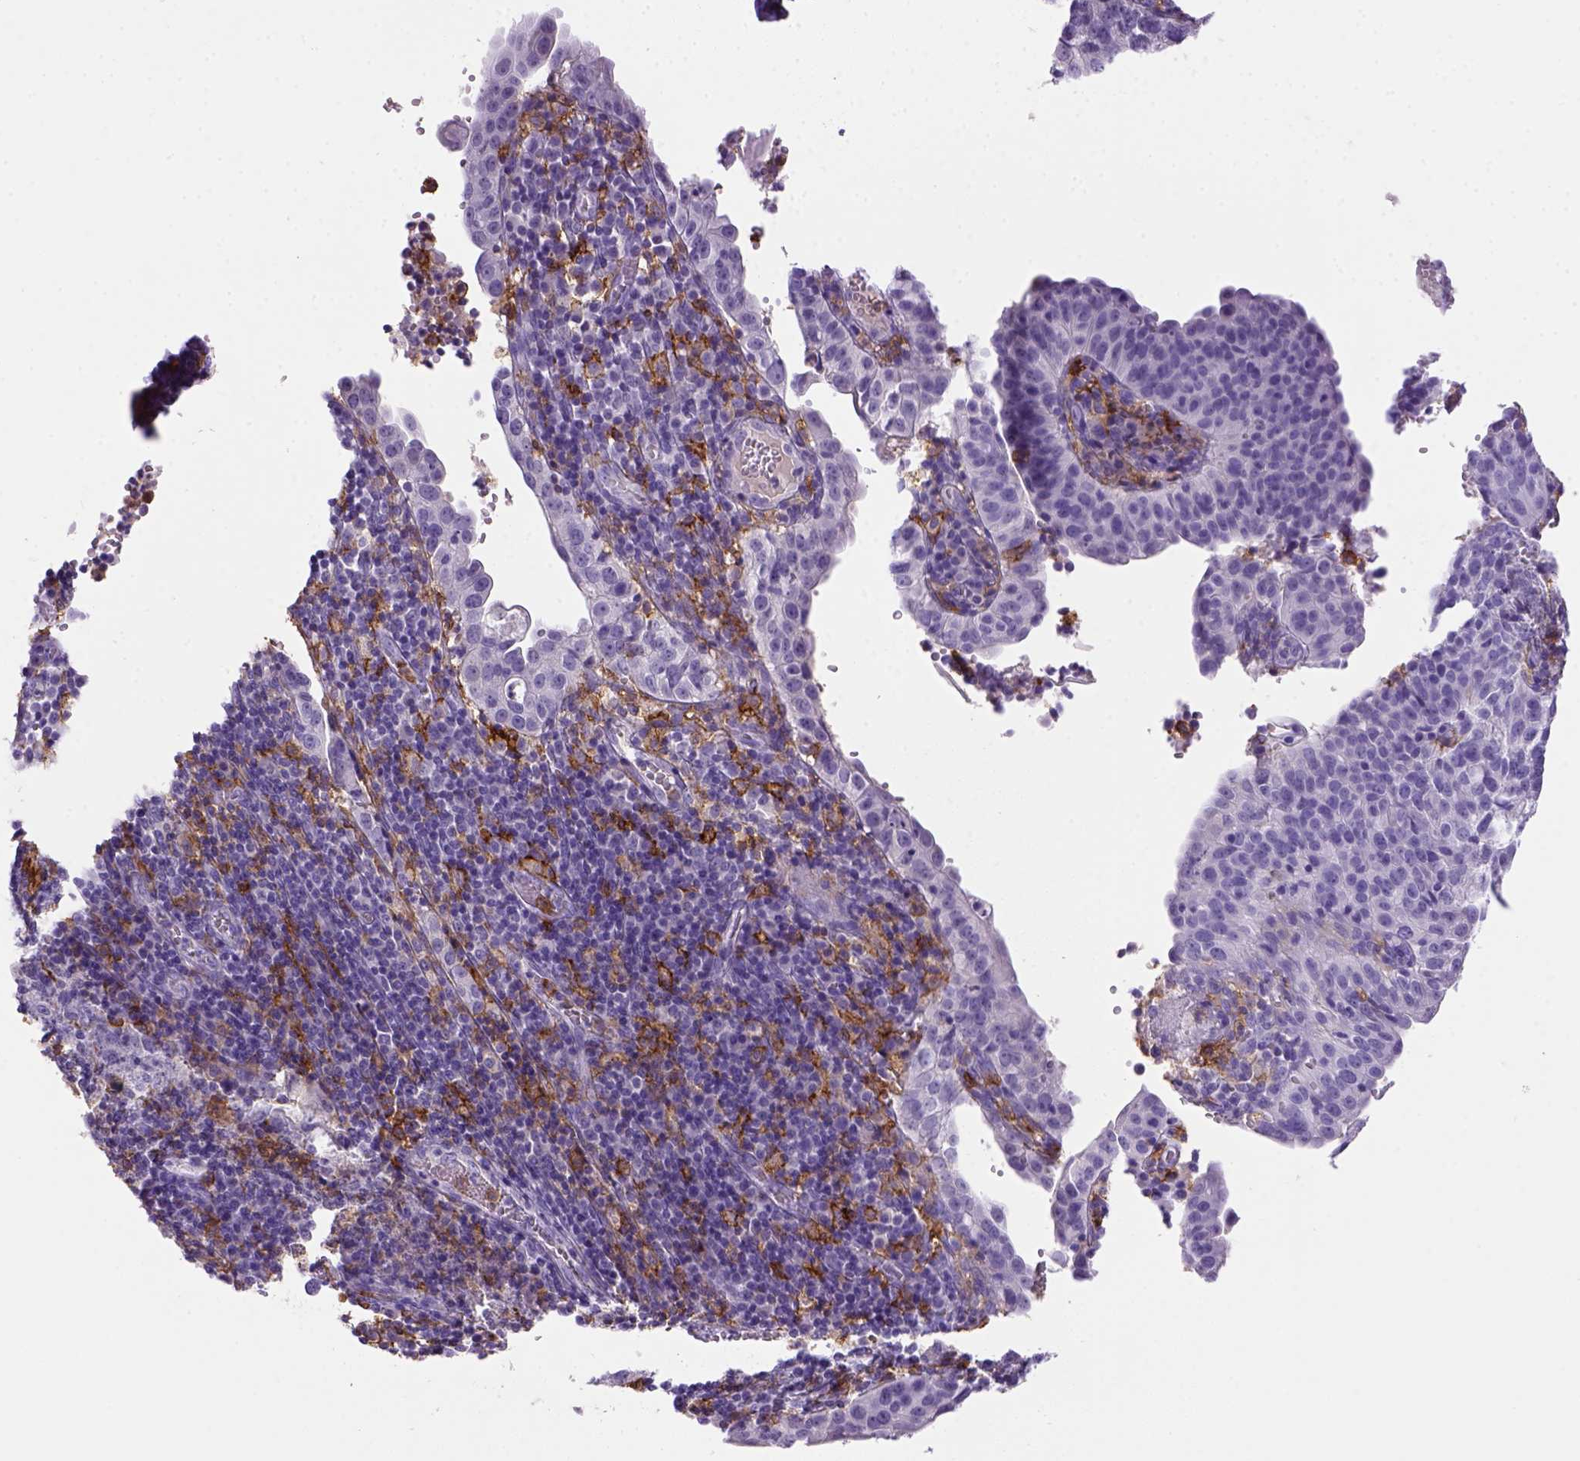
{"staining": {"intensity": "negative", "quantity": "none", "location": "none"}, "tissue": "cervical cancer", "cell_type": "Tumor cells", "image_type": "cancer", "snomed": [{"axis": "morphology", "description": "Squamous cell carcinoma, NOS"}, {"axis": "topography", "description": "Cervix"}], "caption": "A photomicrograph of squamous cell carcinoma (cervical) stained for a protein exhibits no brown staining in tumor cells. (Immunohistochemistry, brightfield microscopy, high magnification).", "gene": "CD14", "patient": {"sex": "female", "age": 39}}